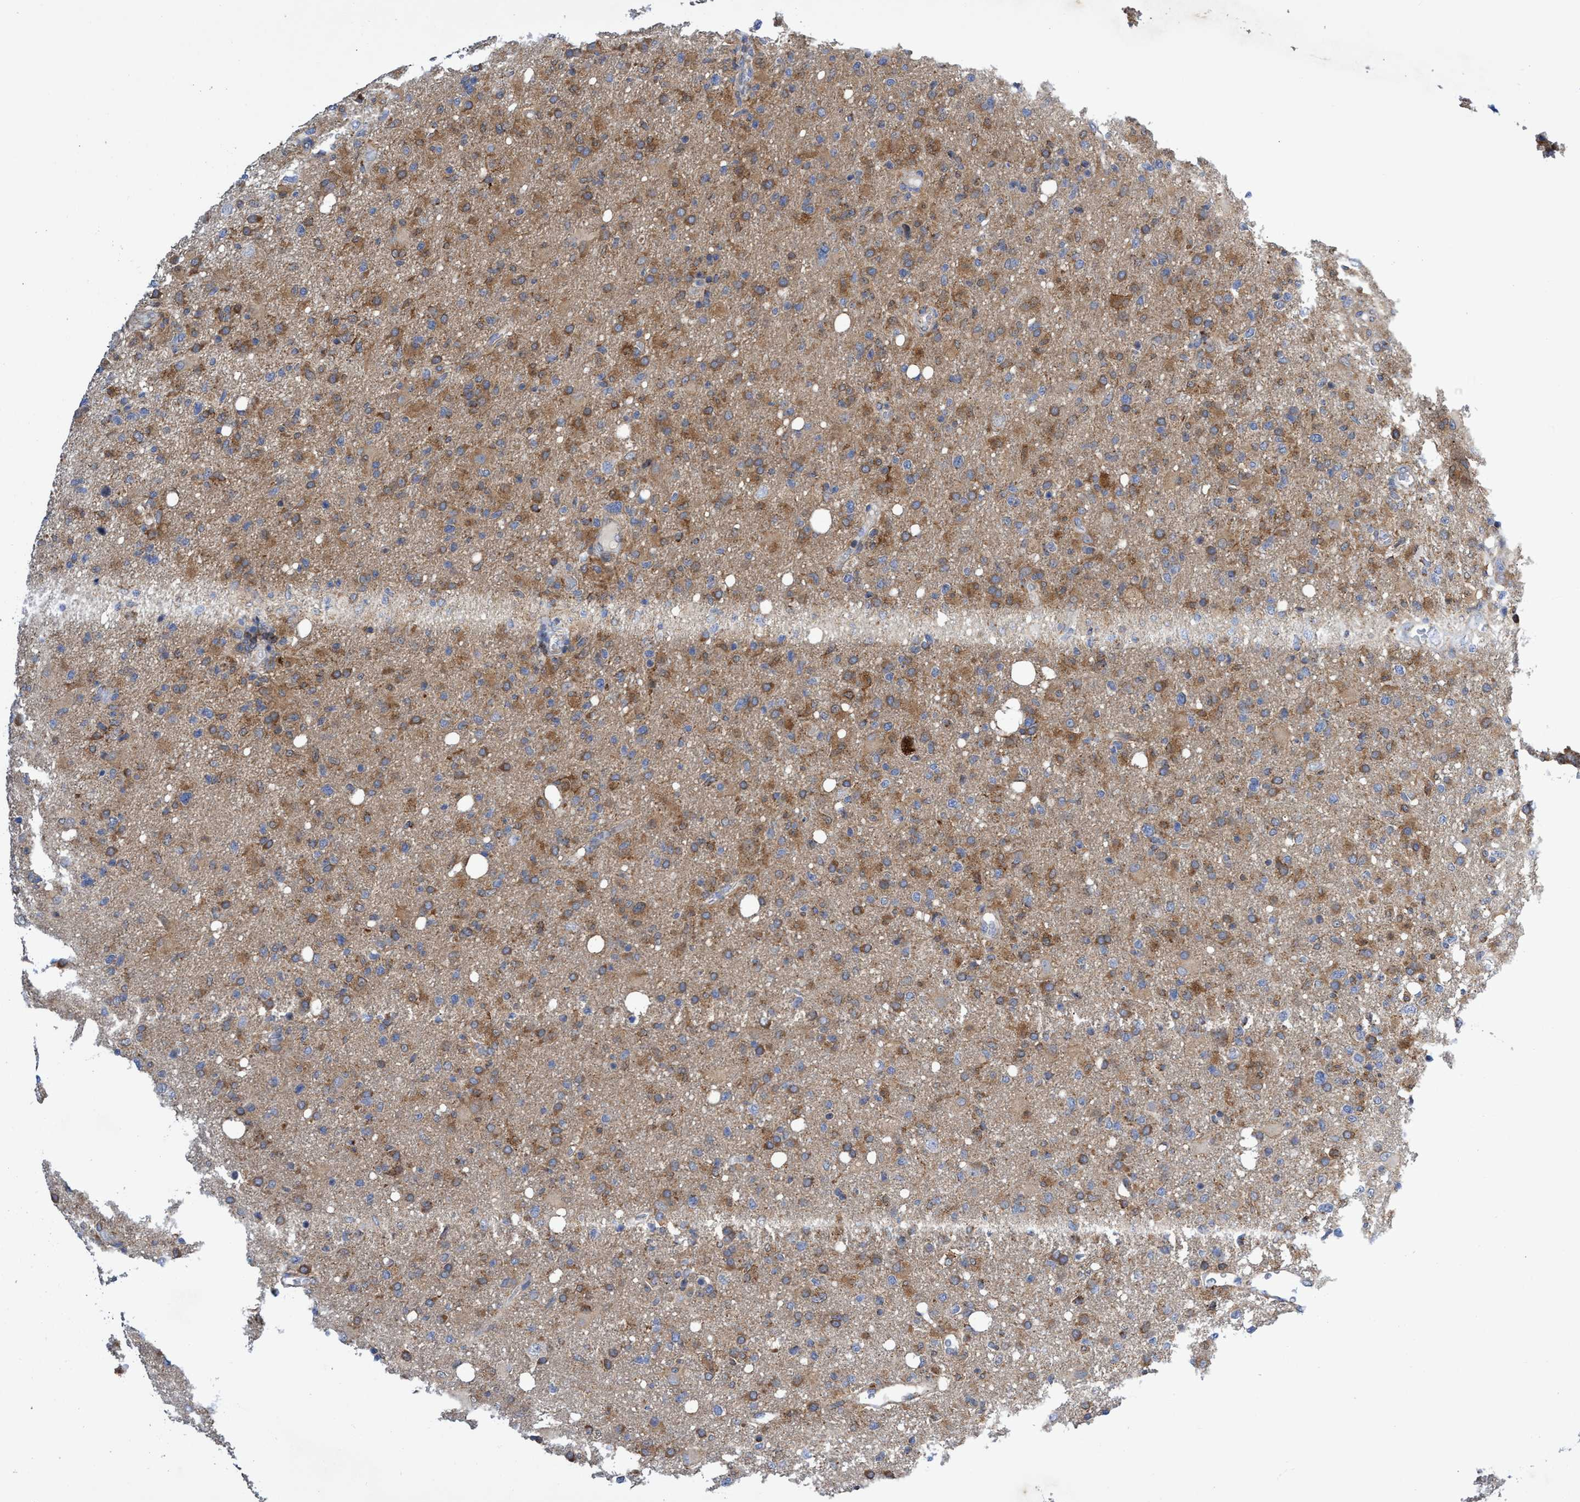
{"staining": {"intensity": "moderate", "quantity": "25%-75%", "location": "cytoplasmic/membranous"}, "tissue": "glioma", "cell_type": "Tumor cells", "image_type": "cancer", "snomed": [{"axis": "morphology", "description": "Glioma, malignant, High grade"}, {"axis": "topography", "description": "Brain"}], "caption": "Glioma was stained to show a protein in brown. There is medium levels of moderate cytoplasmic/membranous expression in about 25%-75% of tumor cells. The staining was performed using DAB, with brown indicating positive protein expression. Nuclei are stained blue with hematoxylin.", "gene": "CRYZ", "patient": {"sex": "female", "age": 57}}